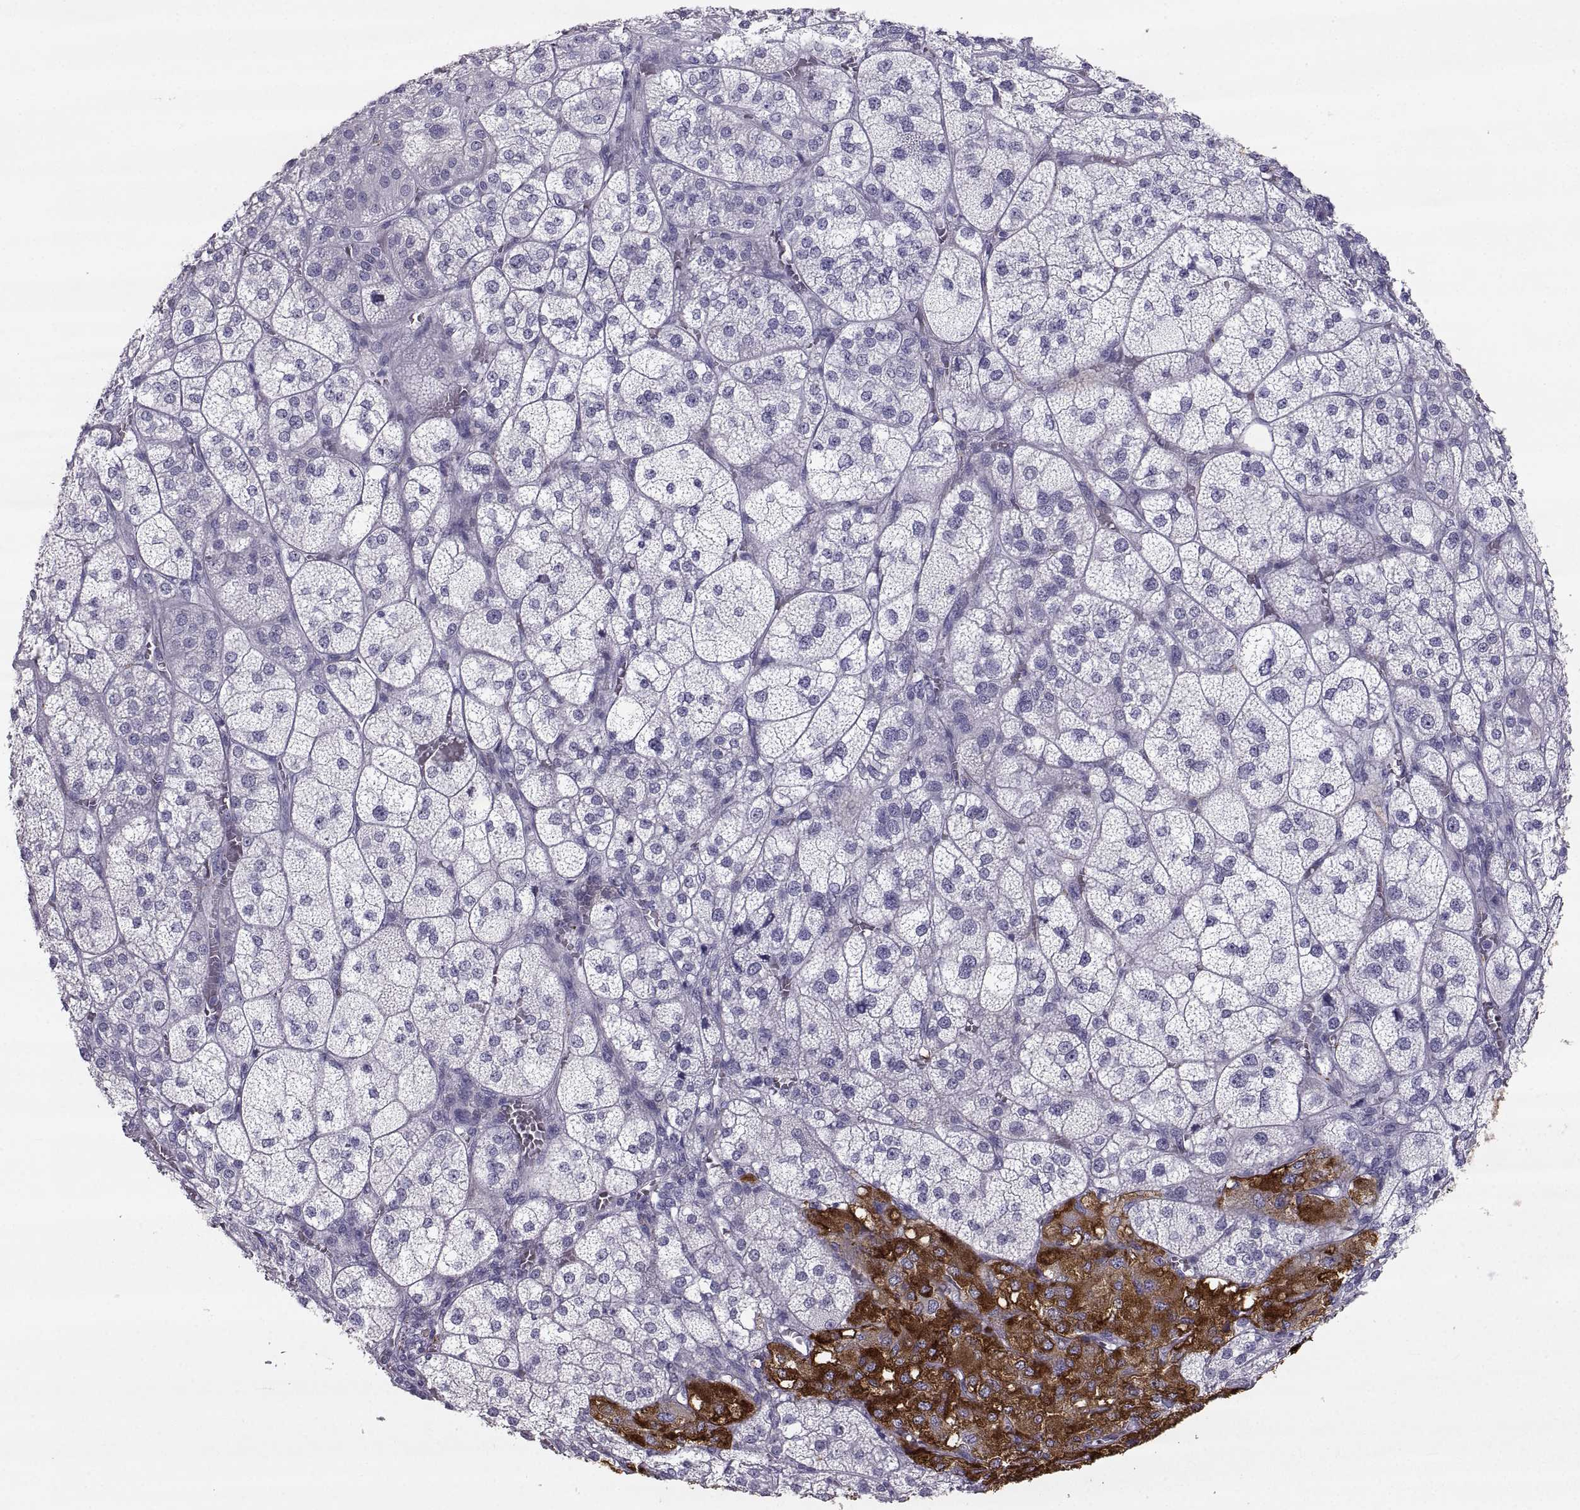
{"staining": {"intensity": "strong", "quantity": "<25%", "location": "cytoplasmic/membranous"}, "tissue": "adrenal gland", "cell_type": "Glandular cells", "image_type": "normal", "snomed": [{"axis": "morphology", "description": "Normal tissue, NOS"}, {"axis": "topography", "description": "Adrenal gland"}], "caption": "DAB (3,3'-diaminobenzidine) immunohistochemical staining of unremarkable human adrenal gland exhibits strong cytoplasmic/membranous protein expression in approximately <25% of glandular cells. (Stains: DAB (3,3'-diaminobenzidine) in brown, nuclei in blue, Microscopy: brightfield microscopy at high magnification).", "gene": "PCSK1N", "patient": {"sex": "female", "age": 60}}